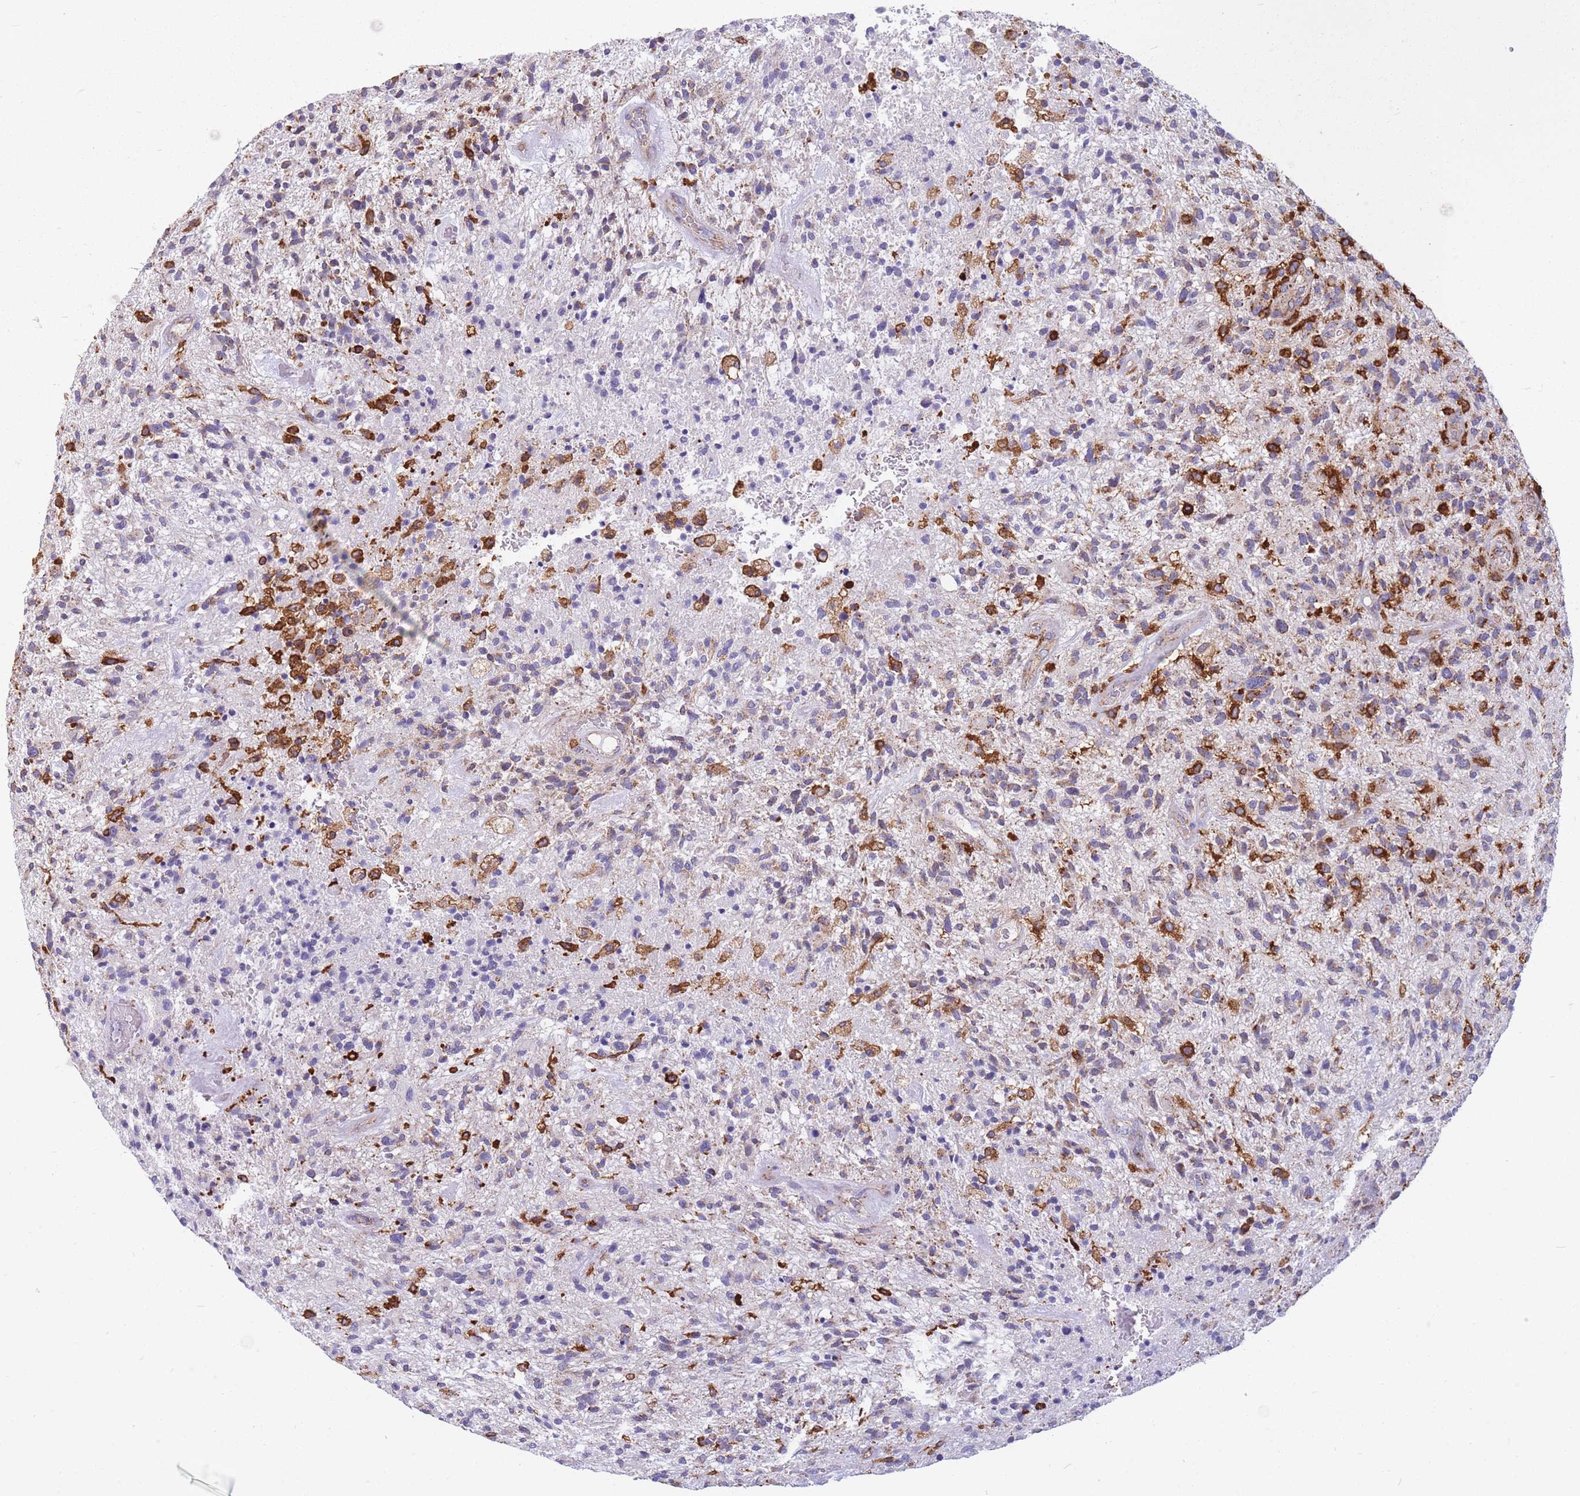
{"staining": {"intensity": "strong", "quantity": "<25%", "location": "cytoplasmic/membranous"}, "tissue": "glioma", "cell_type": "Tumor cells", "image_type": "cancer", "snomed": [{"axis": "morphology", "description": "Glioma, malignant, High grade"}, {"axis": "topography", "description": "Brain"}], "caption": "Protein expression analysis of glioma displays strong cytoplasmic/membranous expression in about <25% of tumor cells.", "gene": "MRPL54", "patient": {"sex": "male", "age": 47}}